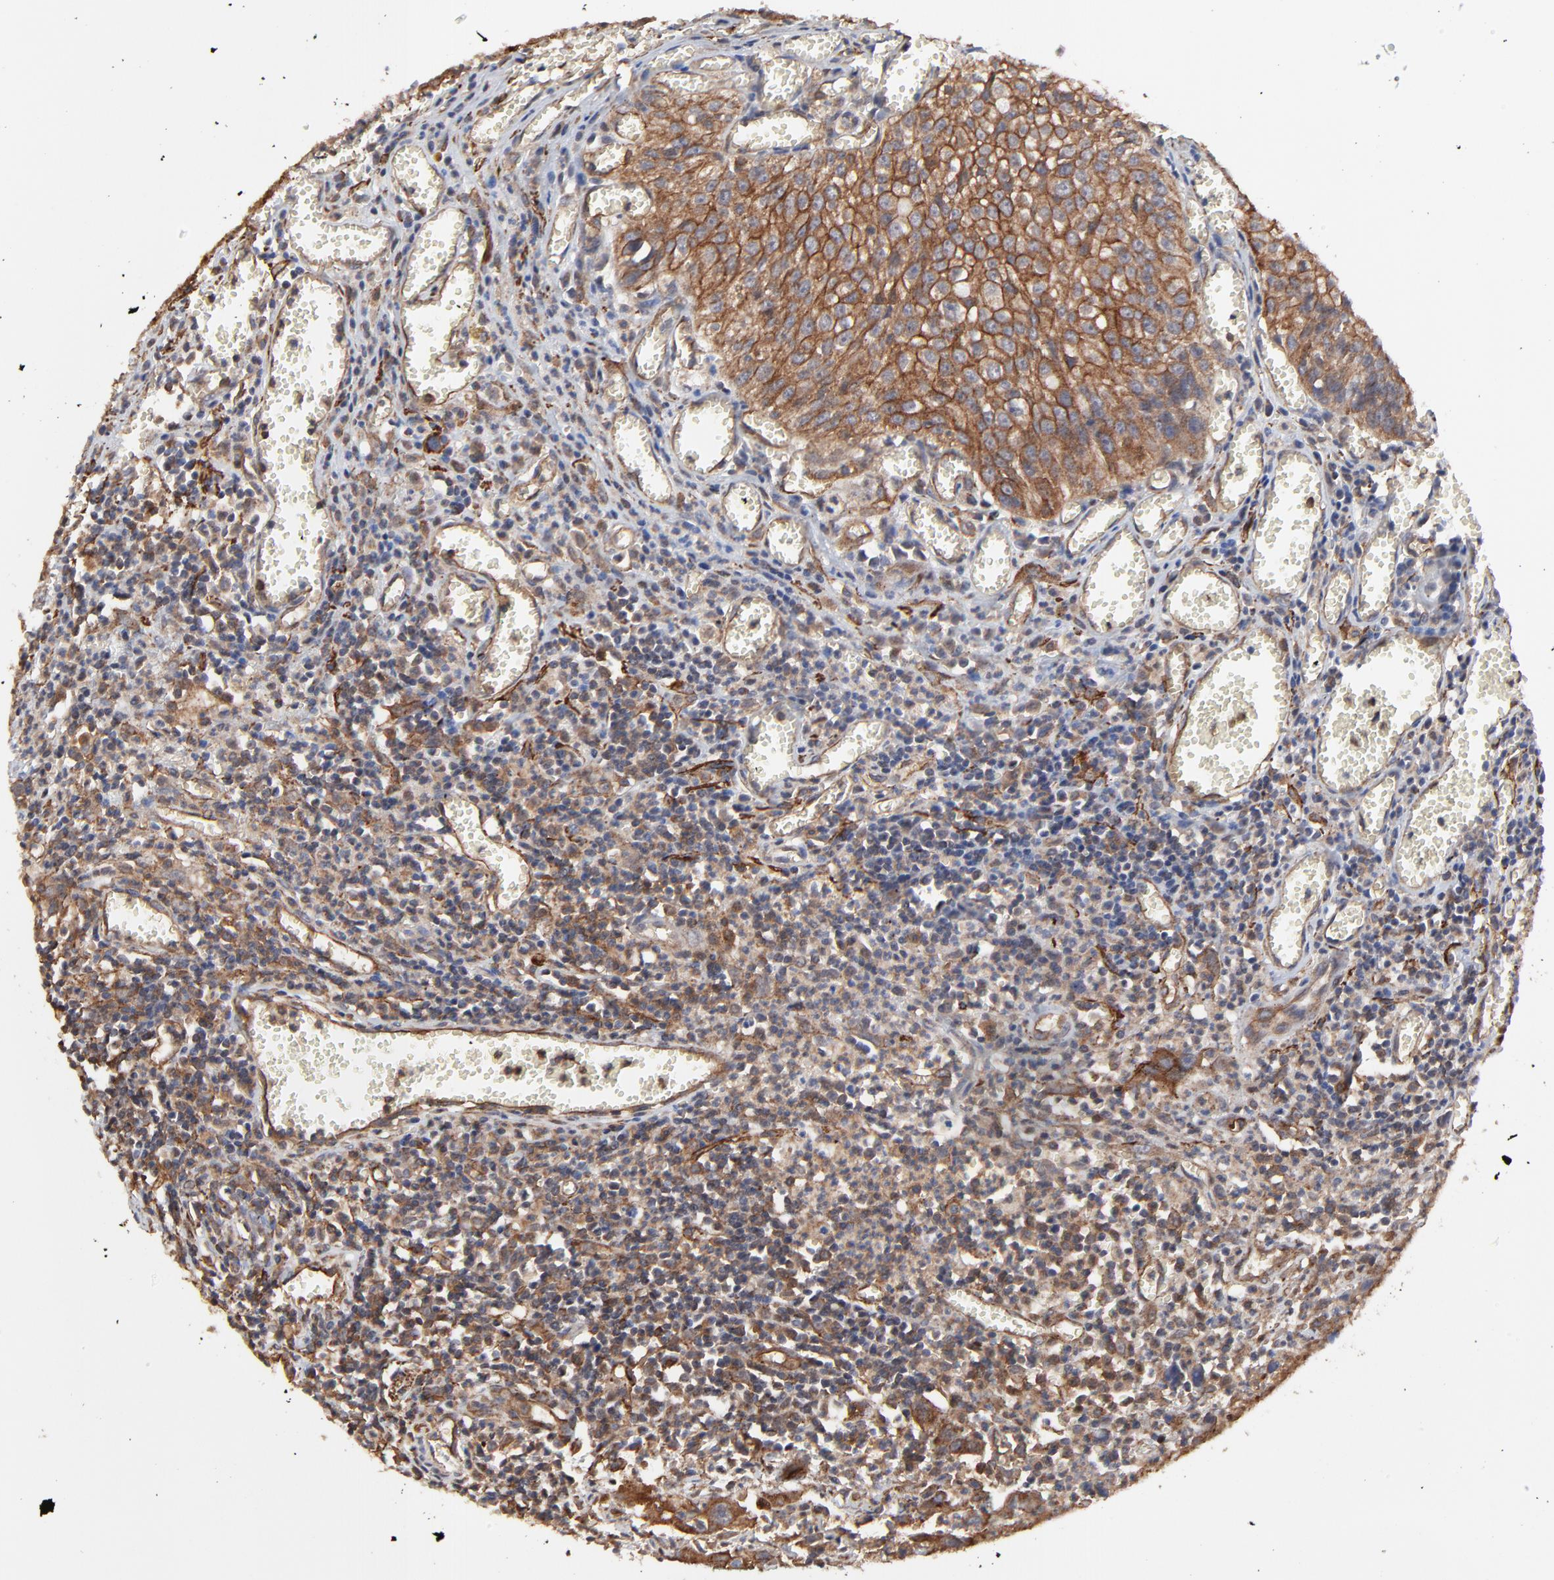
{"staining": {"intensity": "strong", "quantity": ">75%", "location": "cytoplasmic/membranous"}, "tissue": "urothelial cancer", "cell_type": "Tumor cells", "image_type": "cancer", "snomed": [{"axis": "morphology", "description": "Urothelial carcinoma, High grade"}, {"axis": "topography", "description": "Urinary bladder"}], "caption": "A brown stain shows strong cytoplasmic/membranous positivity of a protein in human urothelial carcinoma (high-grade) tumor cells. (brown staining indicates protein expression, while blue staining denotes nuclei).", "gene": "ARMT1", "patient": {"sex": "male", "age": 66}}